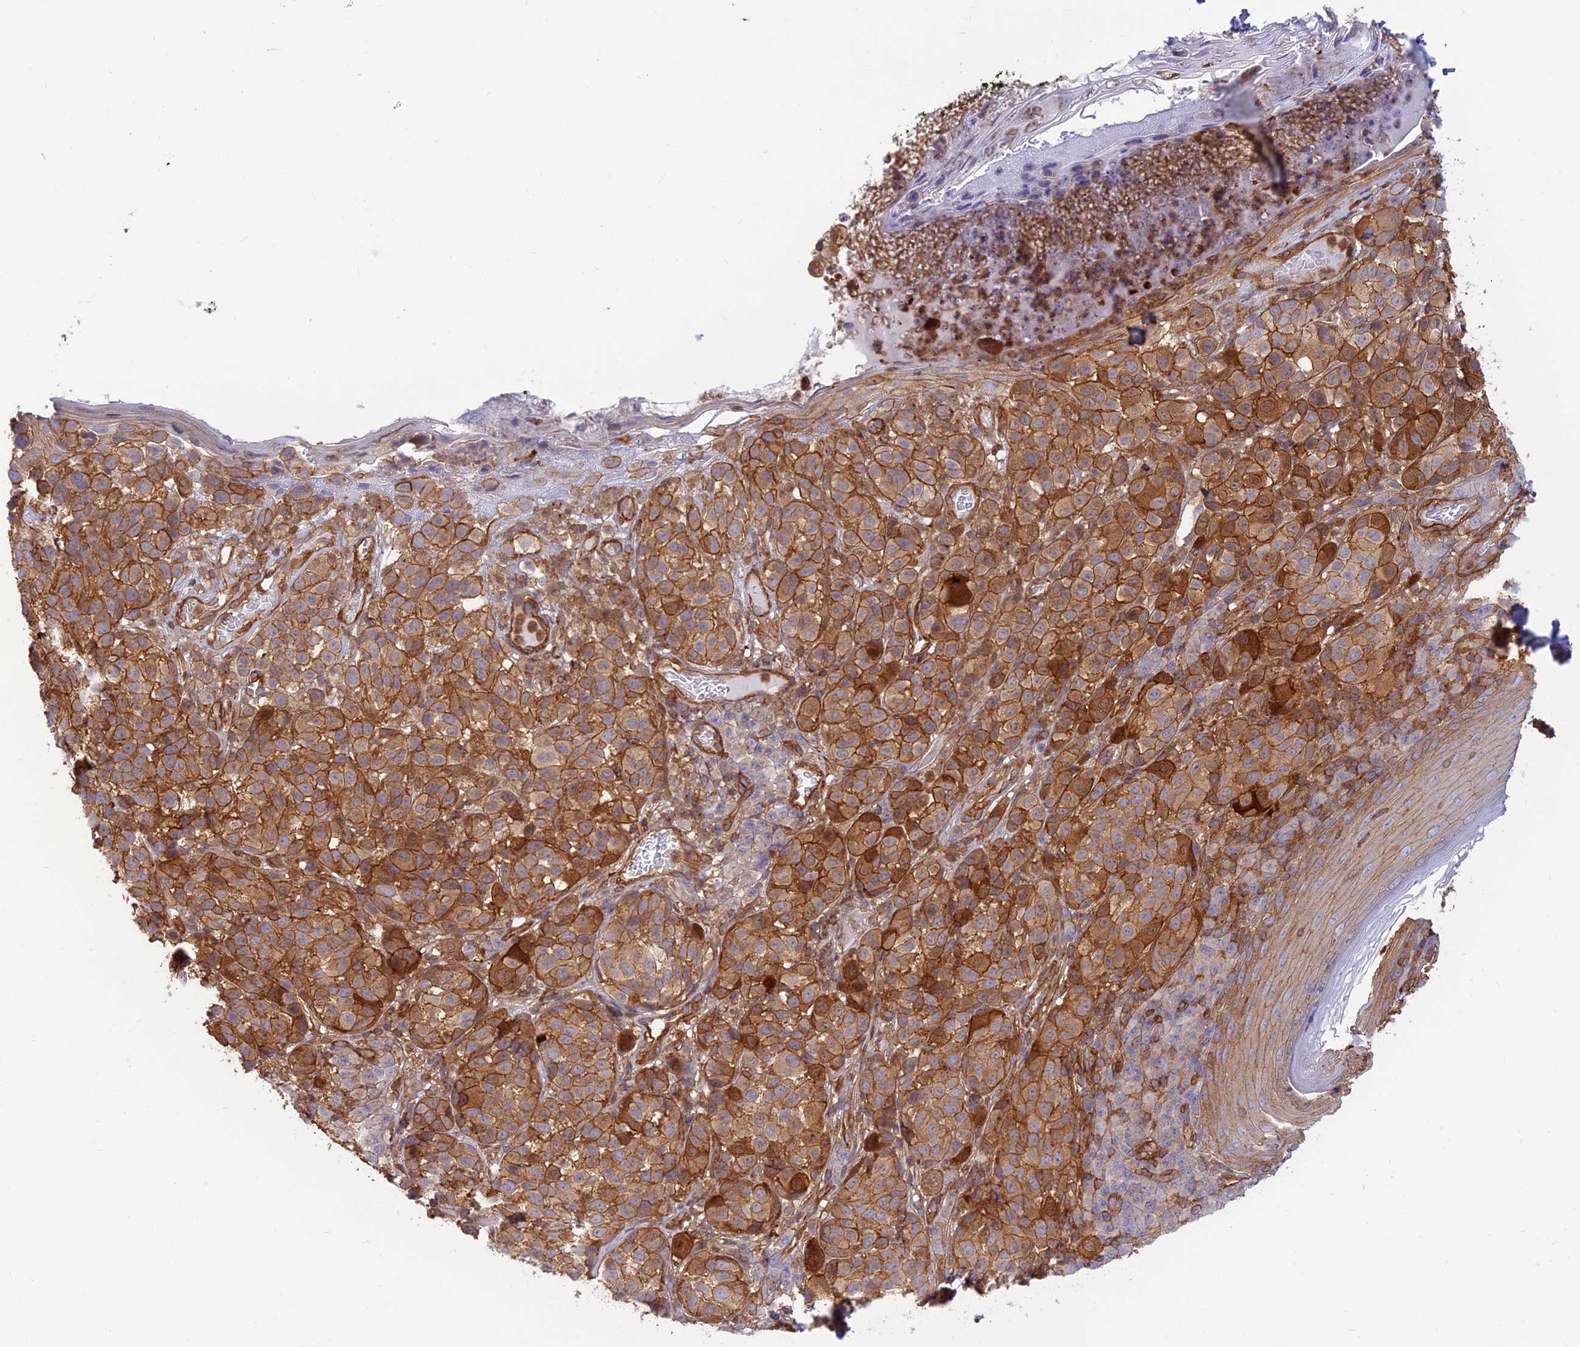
{"staining": {"intensity": "strong", "quantity": ">75%", "location": "cytoplasmic/membranous"}, "tissue": "melanoma", "cell_type": "Tumor cells", "image_type": "cancer", "snomed": [{"axis": "morphology", "description": "Malignant melanoma, NOS"}, {"axis": "topography", "description": "Skin"}], "caption": "Human melanoma stained with a brown dye demonstrates strong cytoplasmic/membranous positive expression in about >75% of tumor cells.", "gene": "PPP1R12C", "patient": {"sex": "male", "age": 38}}